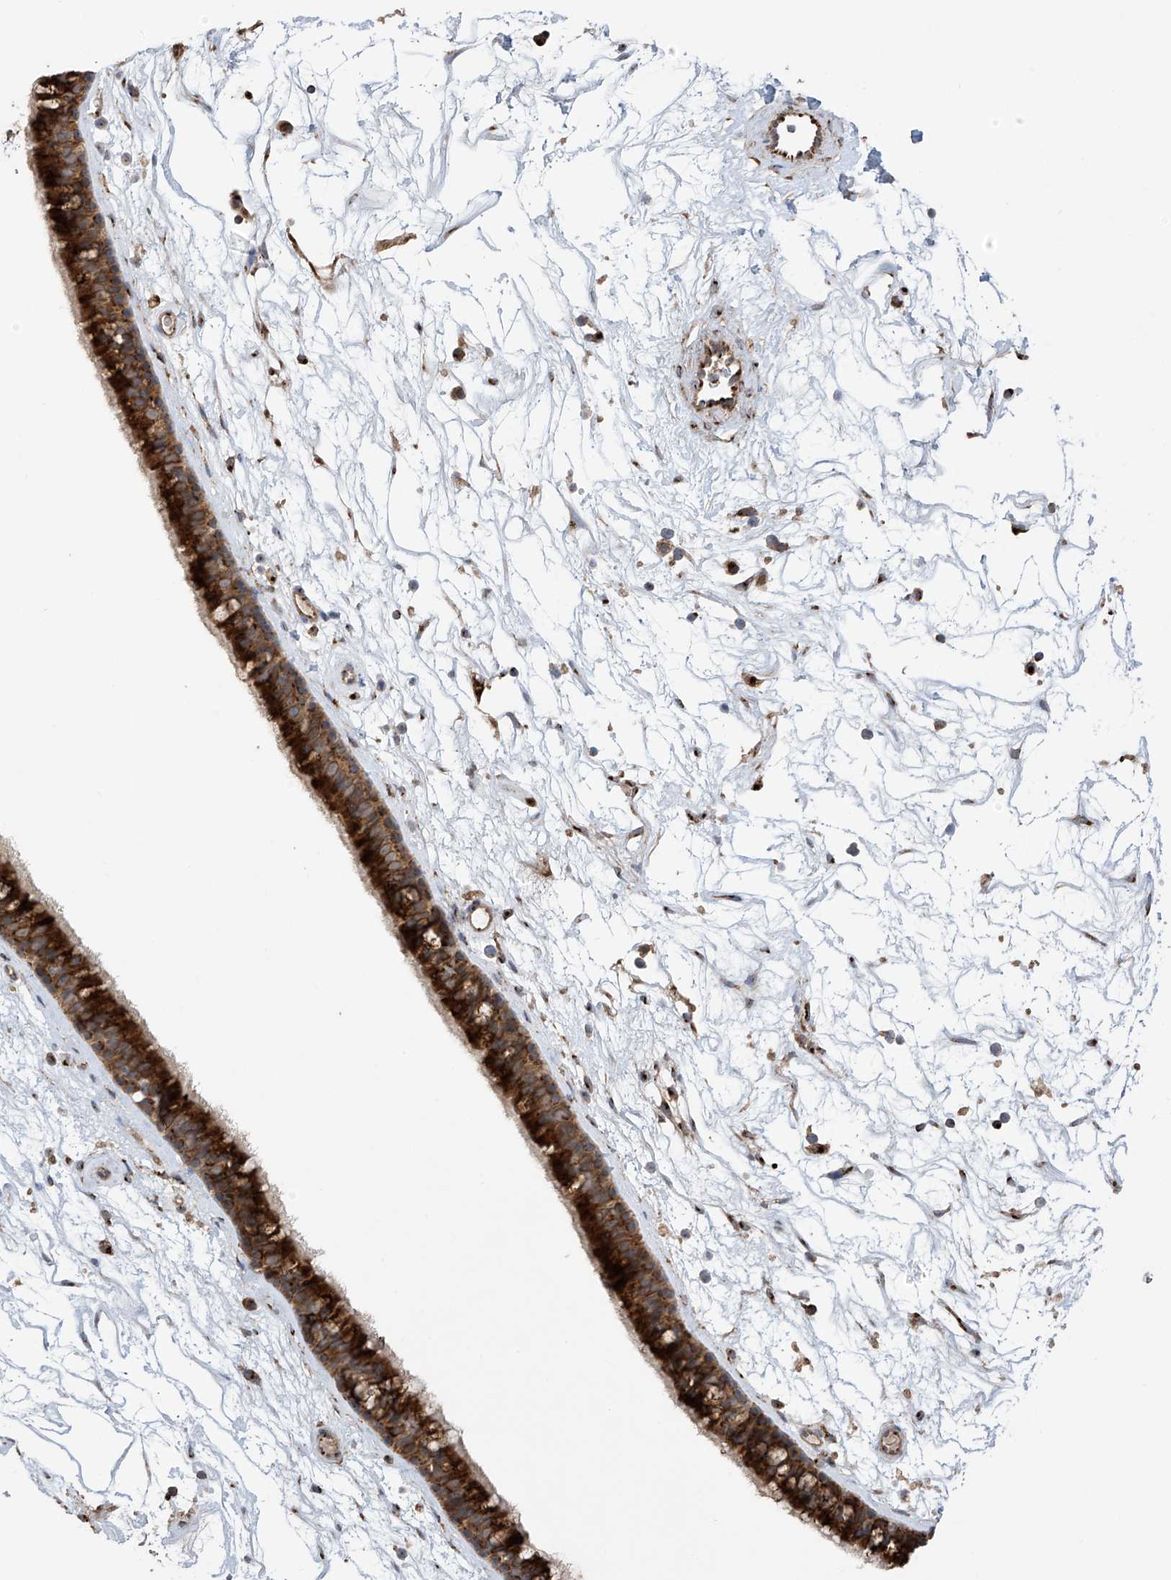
{"staining": {"intensity": "strong", "quantity": ">75%", "location": "cytoplasmic/membranous"}, "tissue": "nasopharynx", "cell_type": "Respiratory epithelial cells", "image_type": "normal", "snomed": [{"axis": "morphology", "description": "Normal tissue, NOS"}, {"axis": "topography", "description": "Nasopharynx"}], "caption": "Immunohistochemical staining of unremarkable nasopharynx exhibits >75% levels of strong cytoplasmic/membranous protein staining in about >75% of respiratory epithelial cells.", "gene": "PNPT1", "patient": {"sex": "male", "age": 64}}